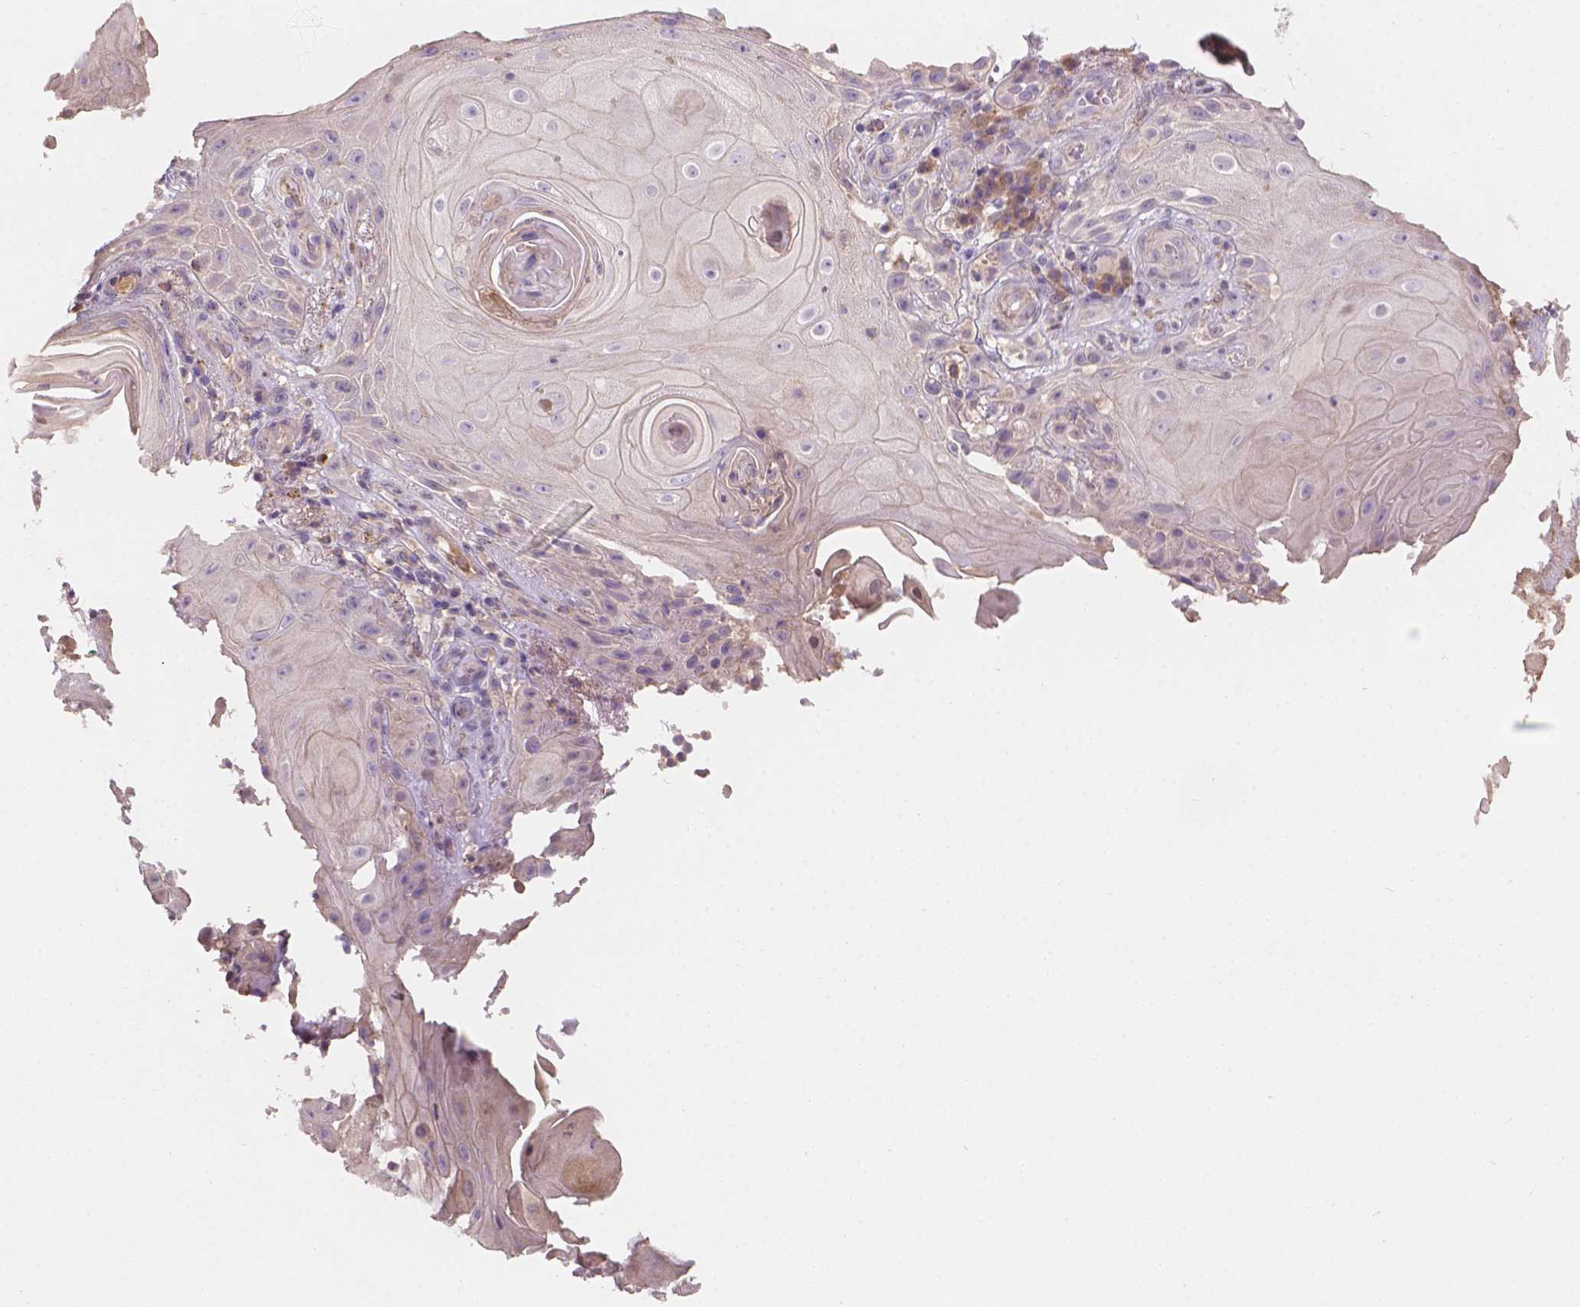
{"staining": {"intensity": "moderate", "quantity": ">75%", "location": "cytoplasmic/membranous"}, "tissue": "skin cancer", "cell_type": "Tumor cells", "image_type": "cancer", "snomed": [{"axis": "morphology", "description": "Squamous cell carcinoma, NOS"}, {"axis": "topography", "description": "Skin"}], "caption": "A brown stain shows moderate cytoplasmic/membranous staining of a protein in skin cancer (squamous cell carcinoma) tumor cells. The protein is stained brown, and the nuclei are stained in blue (DAB (3,3'-diaminobenzidine) IHC with brightfield microscopy, high magnification).", "gene": "CDK10", "patient": {"sex": "male", "age": 62}}